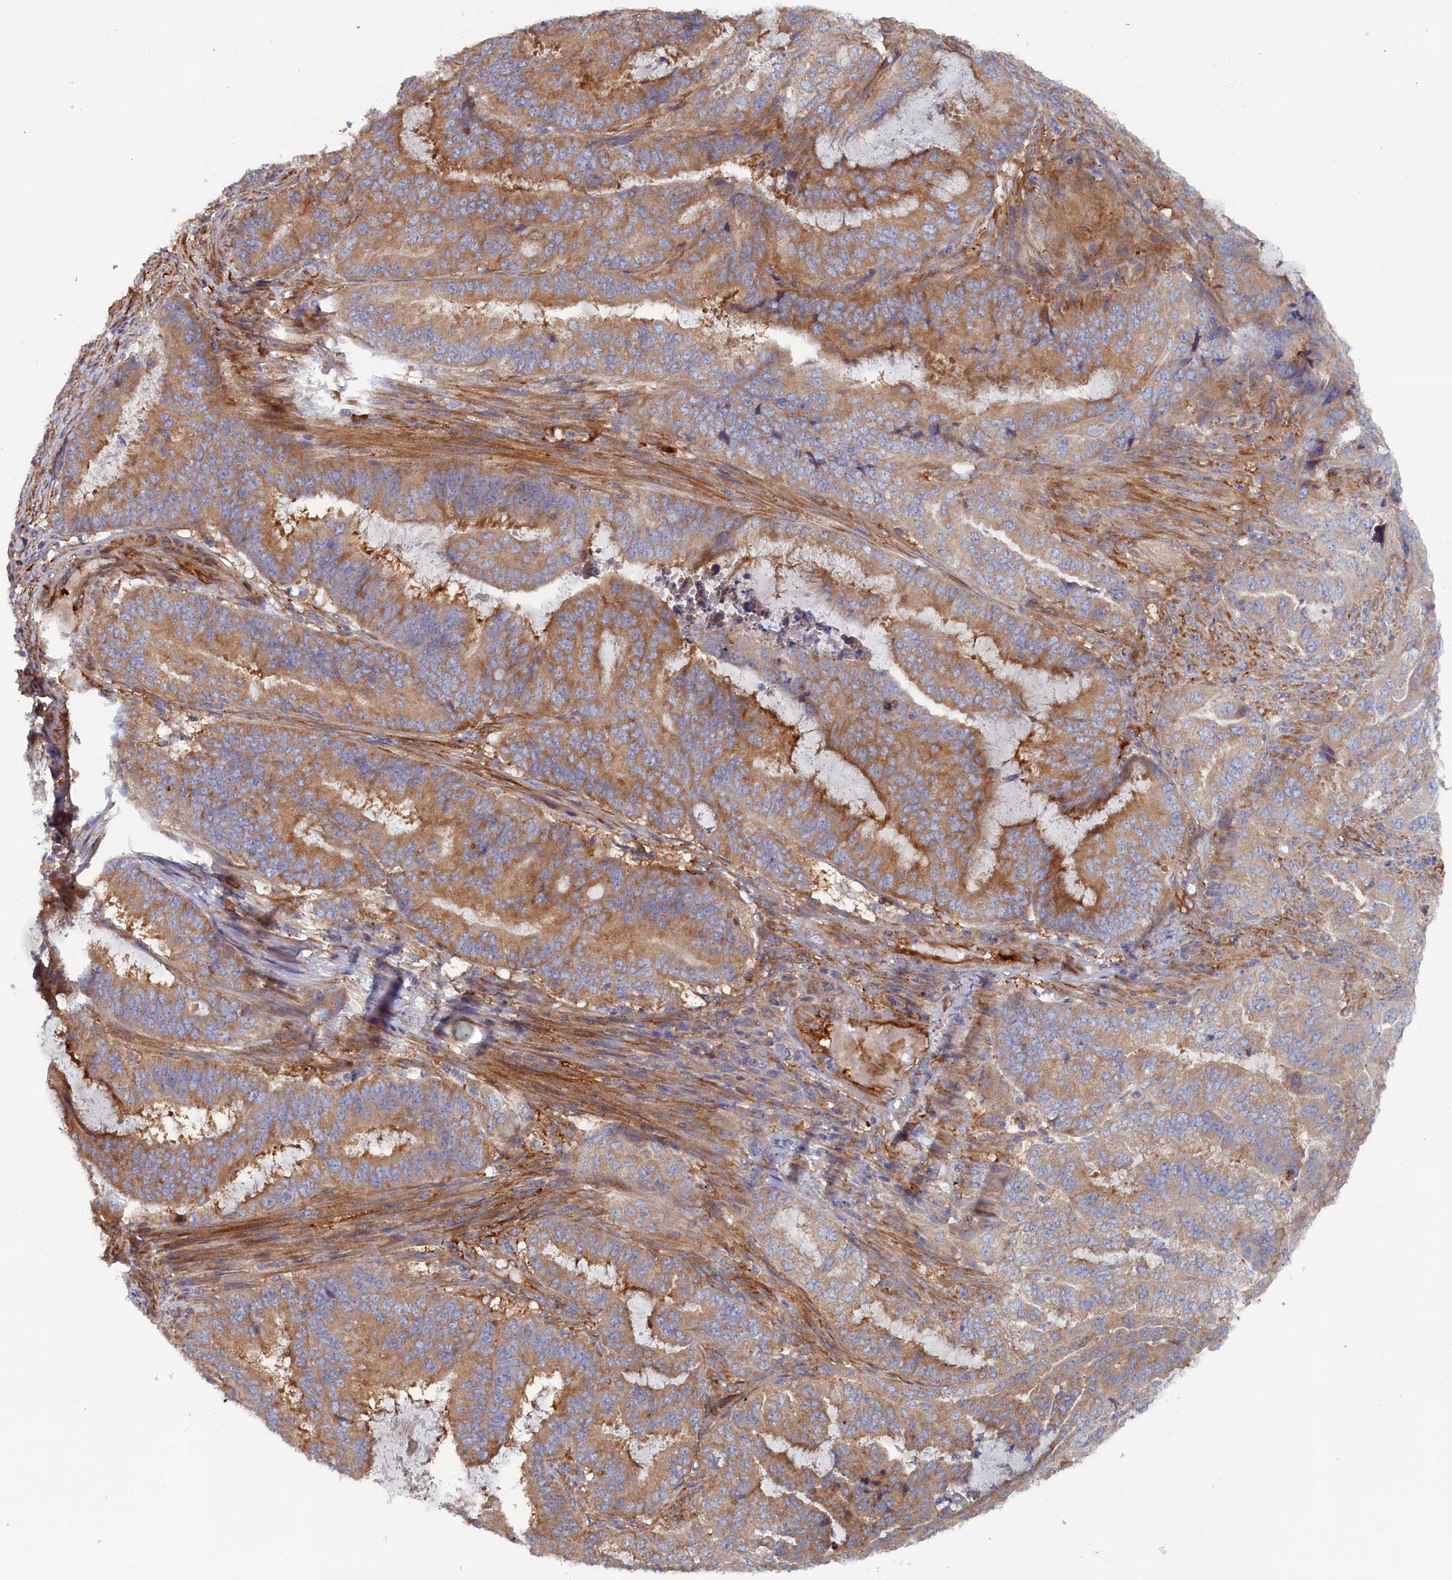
{"staining": {"intensity": "moderate", "quantity": ">75%", "location": "cytoplasmic/membranous"}, "tissue": "endometrial cancer", "cell_type": "Tumor cells", "image_type": "cancer", "snomed": [{"axis": "morphology", "description": "Adenocarcinoma, NOS"}, {"axis": "topography", "description": "Endometrium"}], "caption": "A histopathology image of human endometrial cancer (adenocarcinoma) stained for a protein reveals moderate cytoplasmic/membranous brown staining in tumor cells. The staining was performed using DAB (3,3'-diaminobenzidine) to visualize the protein expression in brown, while the nuclei were stained in blue with hematoxylin (Magnification: 20x).", "gene": "TMEM196", "patient": {"sex": "female", "age": 51}}